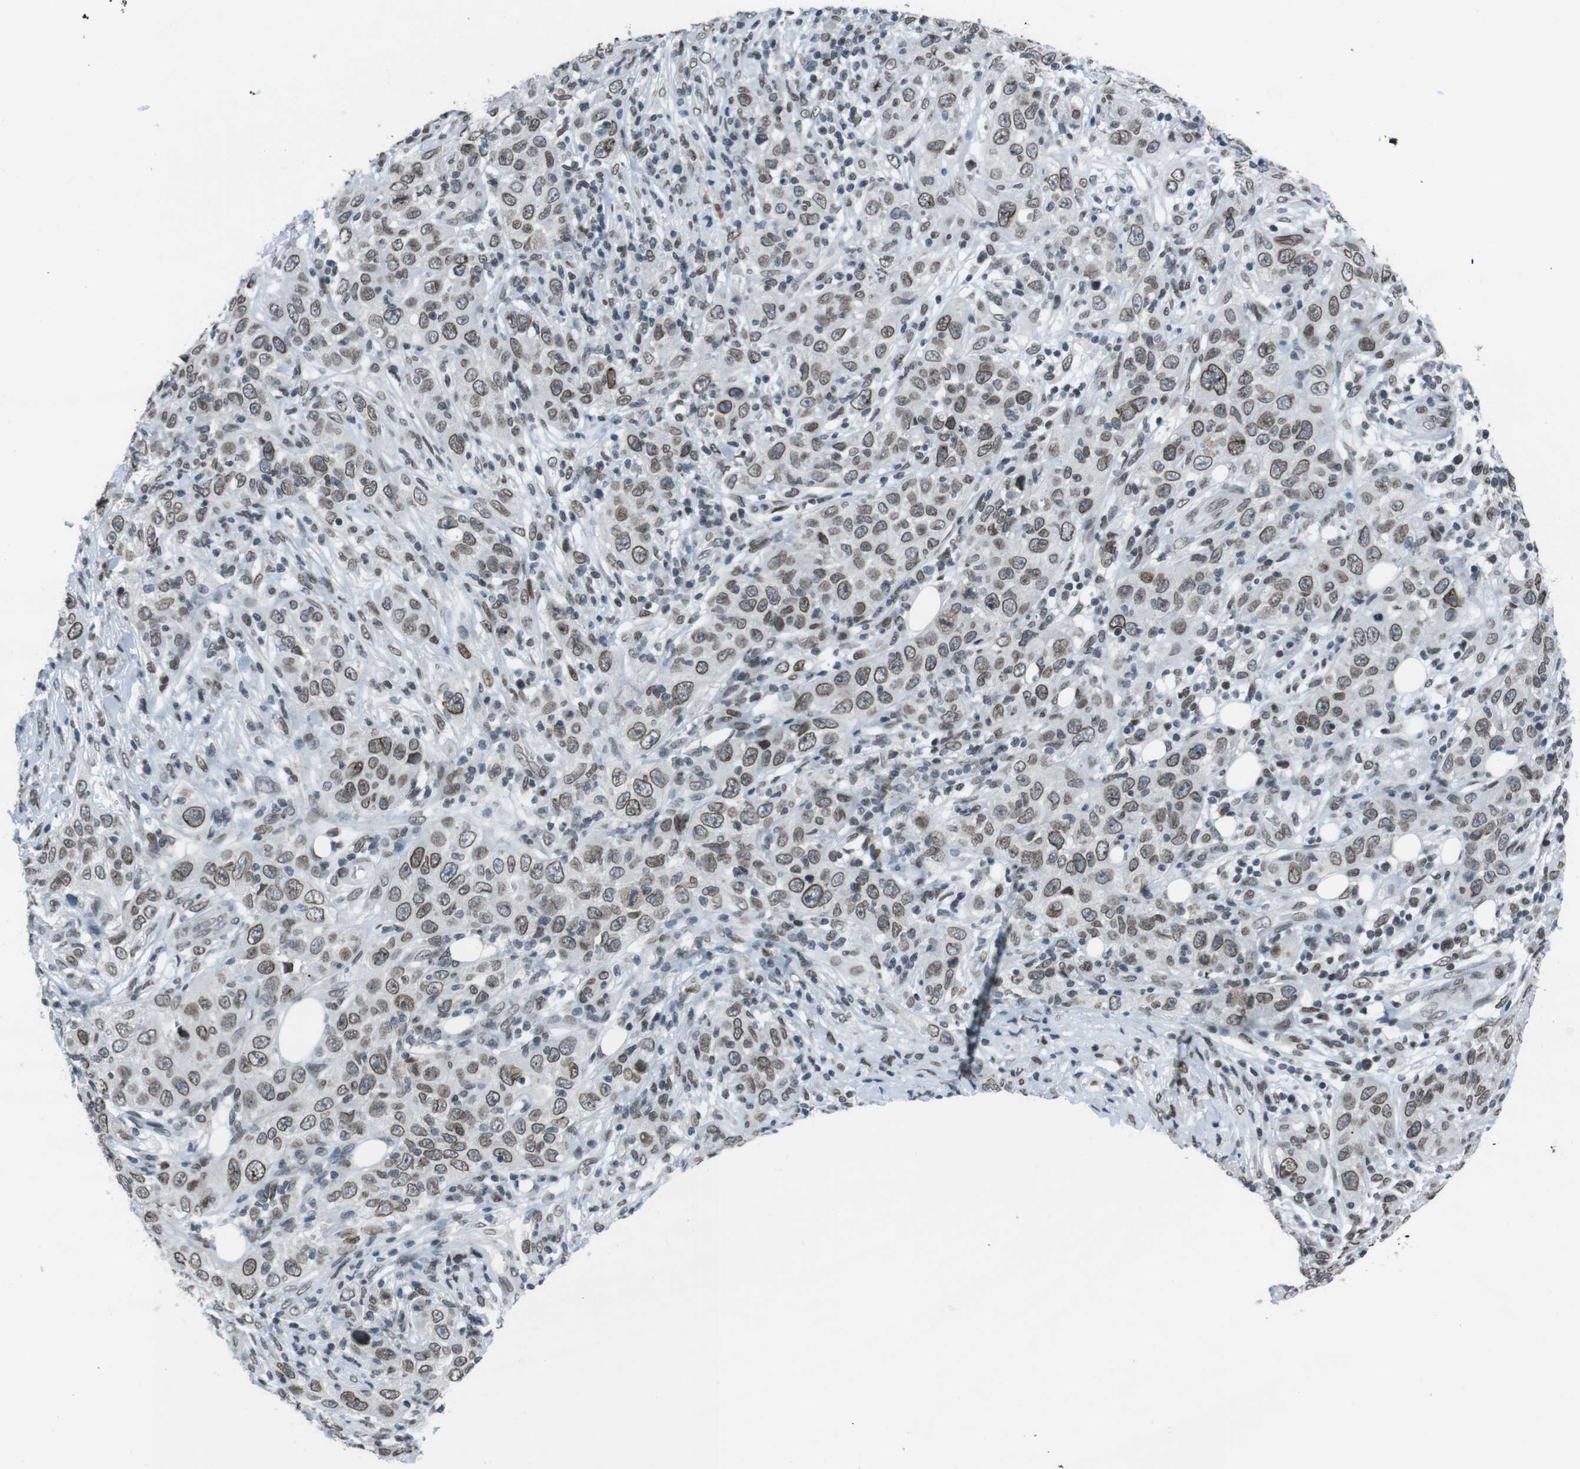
{"staining": {"intensity": "moderate", "quantity": ">75%", "location": "cytoplasmic/membranous,nuclear"}, "tissue": "skin cancer", "cell_type": "Tumor cells", "image_type": "cancer", "snomed": [{"axis": "morphology", "description": "Squamous cell carcinoma, NOS"}, {"axis": "topography", "description": "Skin"}], "caption": "Skin cancer tissue exhibits moderate cytoplasmic/membranous and nuclear staining in approximately >75% of tumor cells, visualized by immunohistochemistry.", "gene": "MAD1L1", "patient": {"sex": "female", "age": 88}}